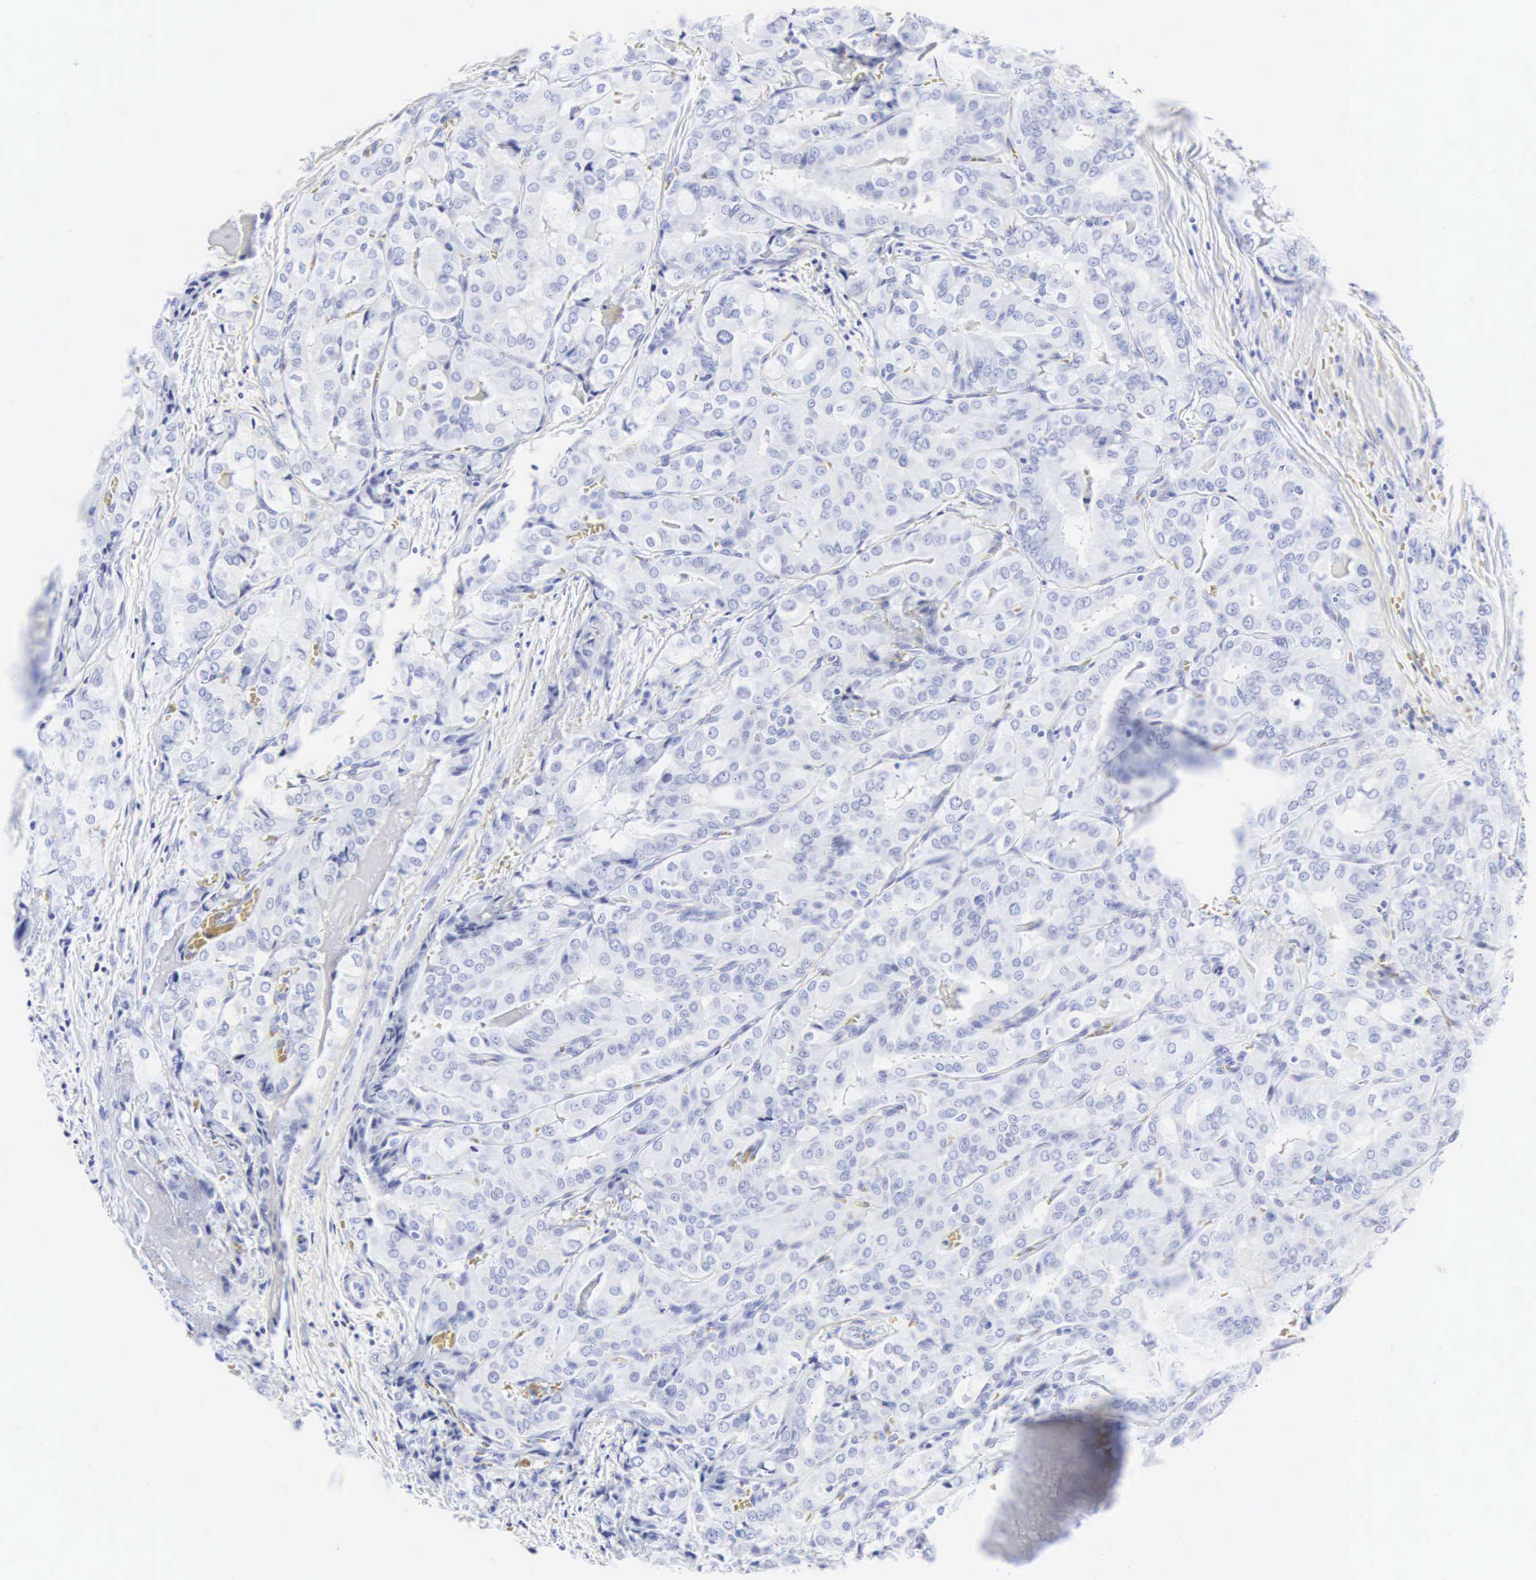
{"staining": {"intensity": "negative", "quantity": "none", "location": "none"}, "tissue": "thyroid cancer", "cell_type": "Tumor cells", "image_type": "cancer", "snomed": [{"axis": "morphology", "description": "Papillary adenocarcinoma, NOS"}, {"axis": "topography", "description": "Thyroid gland"}], "caption": "This is an IHC photomicrograph of thyroid papillary adenocarcinoma. There is no expression in tumor cells.", "gene": "CGB3", "patient": {"sex": "female", "age": 71}}